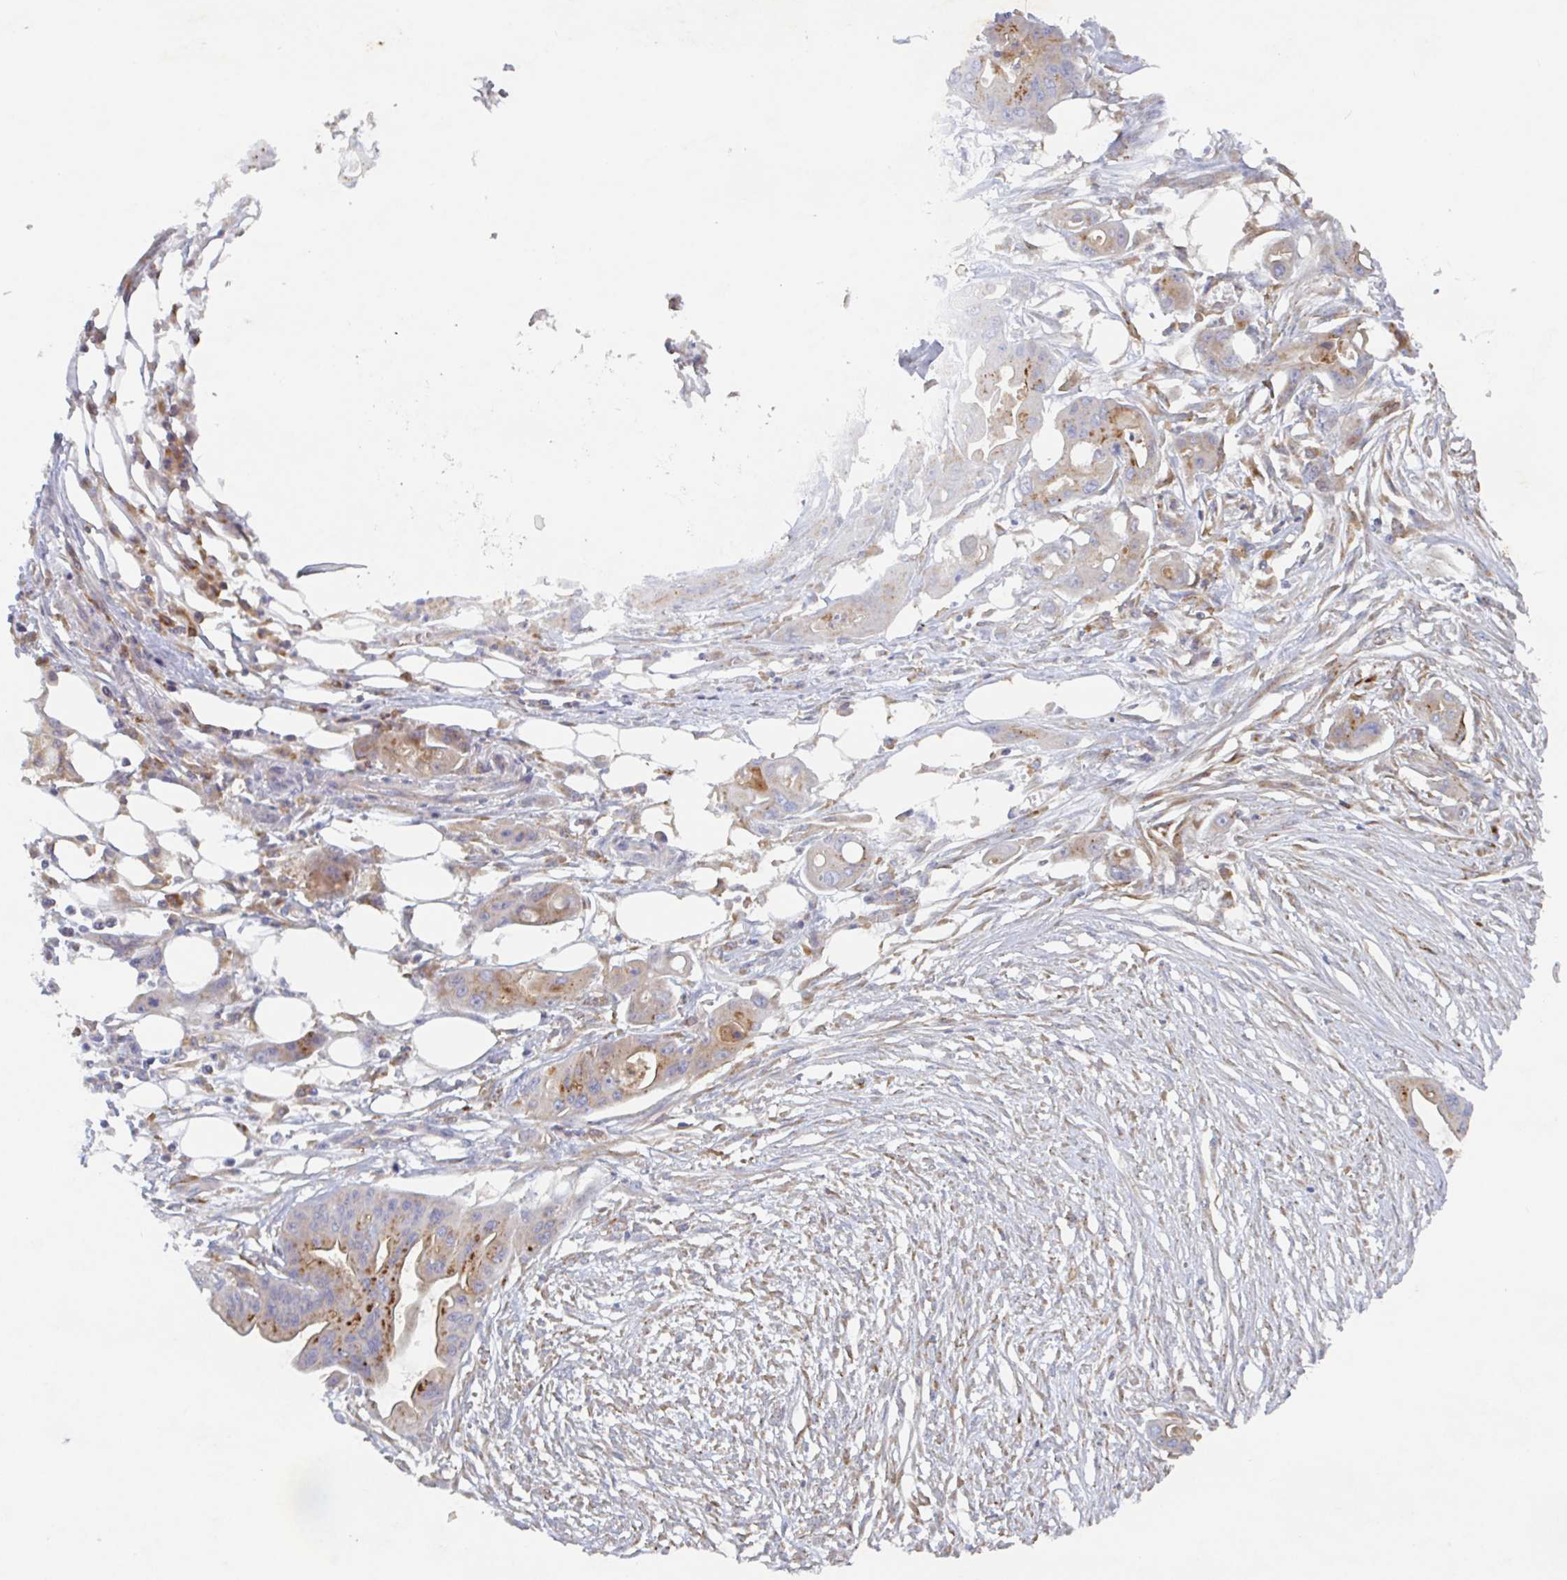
{"staining": {"intensity": "moderate", "quantity": ">75%", "location": "cytoplasmic/membranous"}, "tissue": "ovarian cancer", "cell_type": "Tumor cells", "image_type": "cancer", "snomed": [{"axis": "morphology", "description": "Cystadenocarcinoma, mucinous, NOS"}, {"axis": "topography", "description": "Ovary"}], "caption": "DAB (3,3'-diaminobenzidine) immunohistochemical staining of ovarian mucinous cystadenocarcinoma reveals moderate cytoplasmic/membranous protein staining in about >75% of tumor cells.", "gene": "MANBA", "patient": {"sex": "female", "age": 70}}